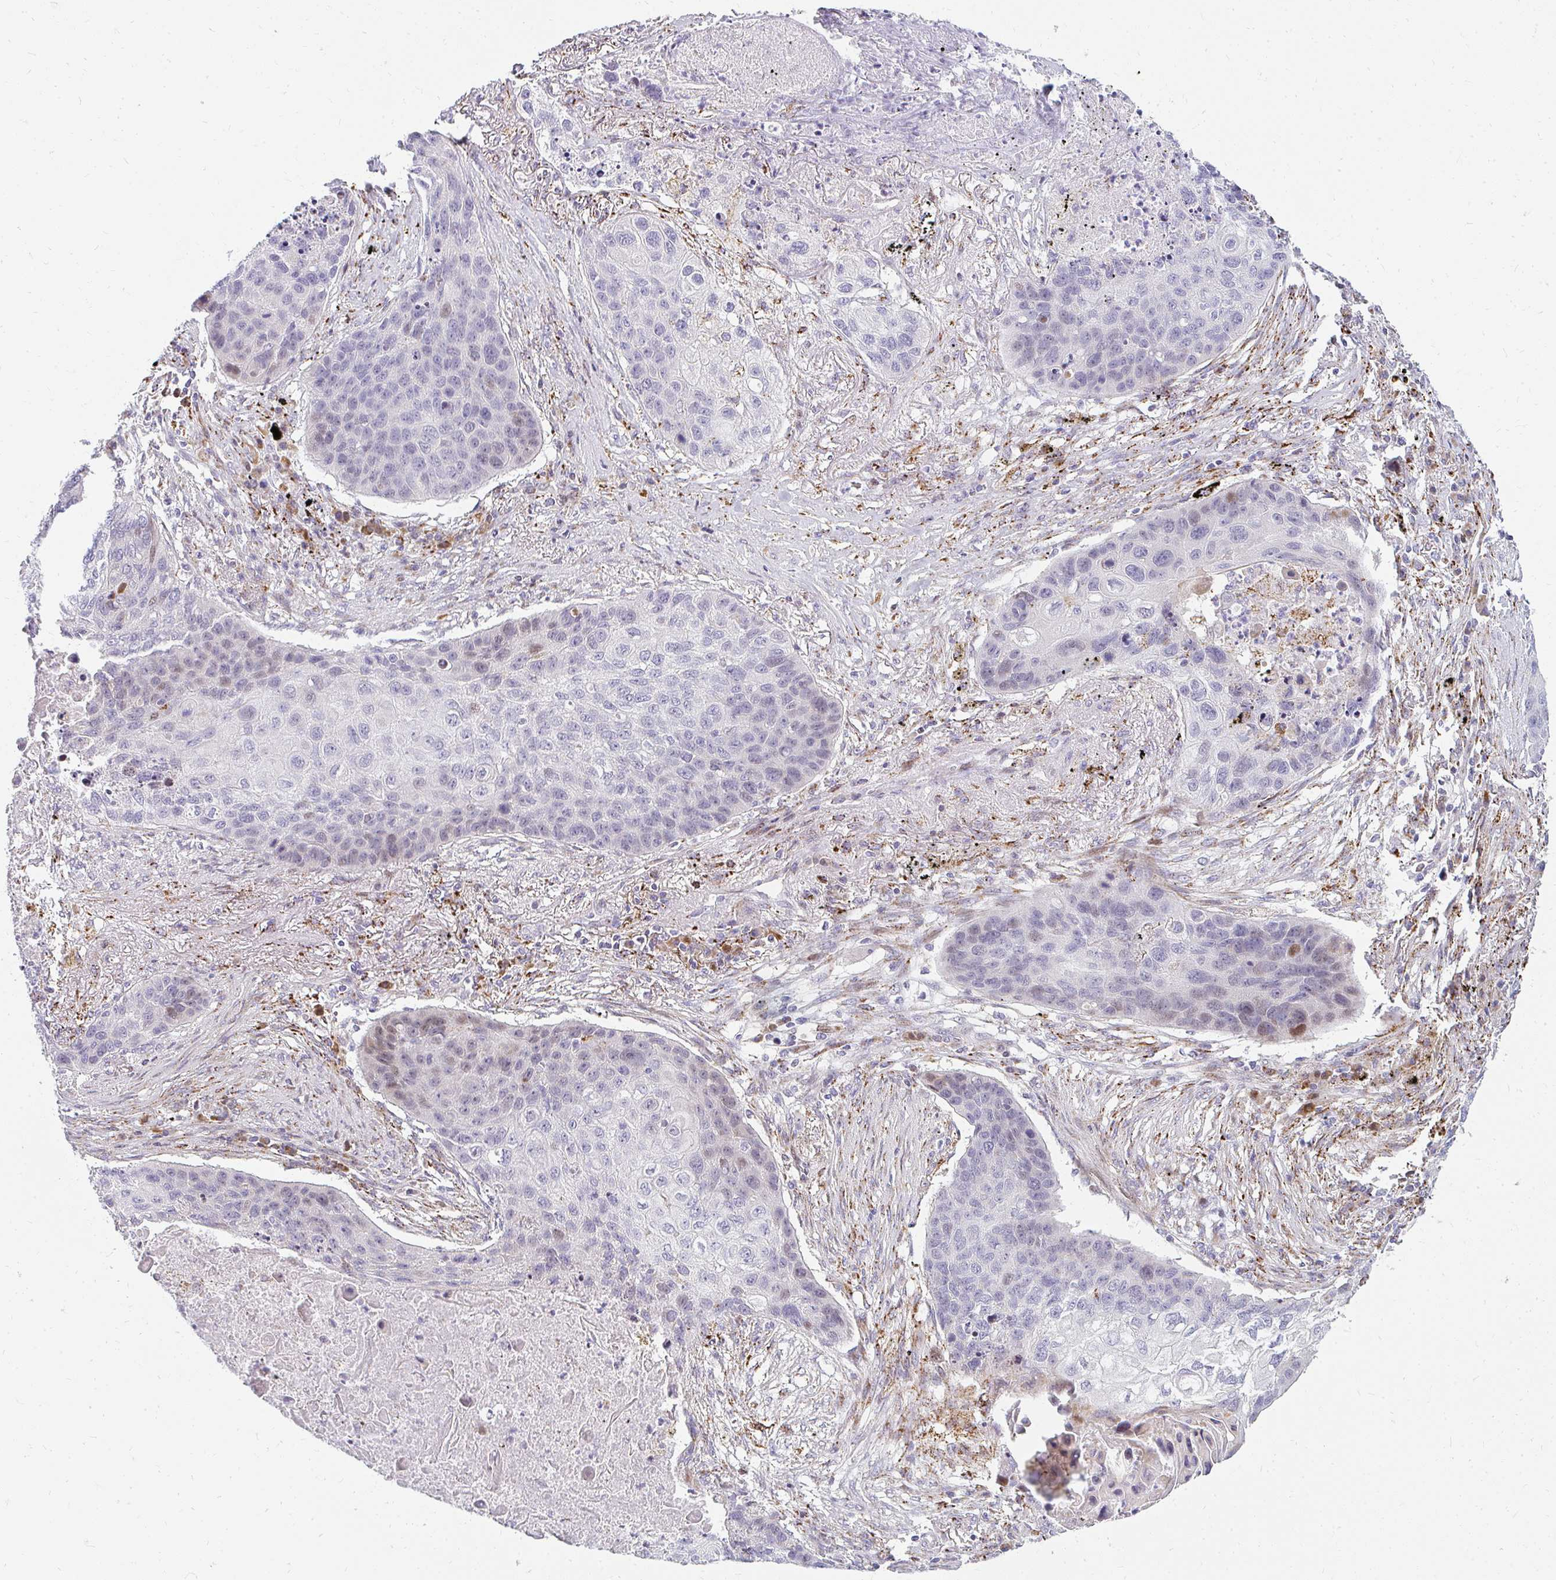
{"staining": {"intensity": "negative", "quantity": "none", "location": "none"}, "tissue": "lung cancer", "cell_type": "Tumor cells", "image_type": "cancer", "snomed": [{"axis": "morphology", "description": "Squamous cell carcinoma, NOS"}, {"axis": "topography", "description": "Lung"}], "caption": "Tumor cells show no significant positivity in squamous cell carcinoma (lung).", "gene": "PLA2G5", "patient": {"sex": "female", "age": 63}}